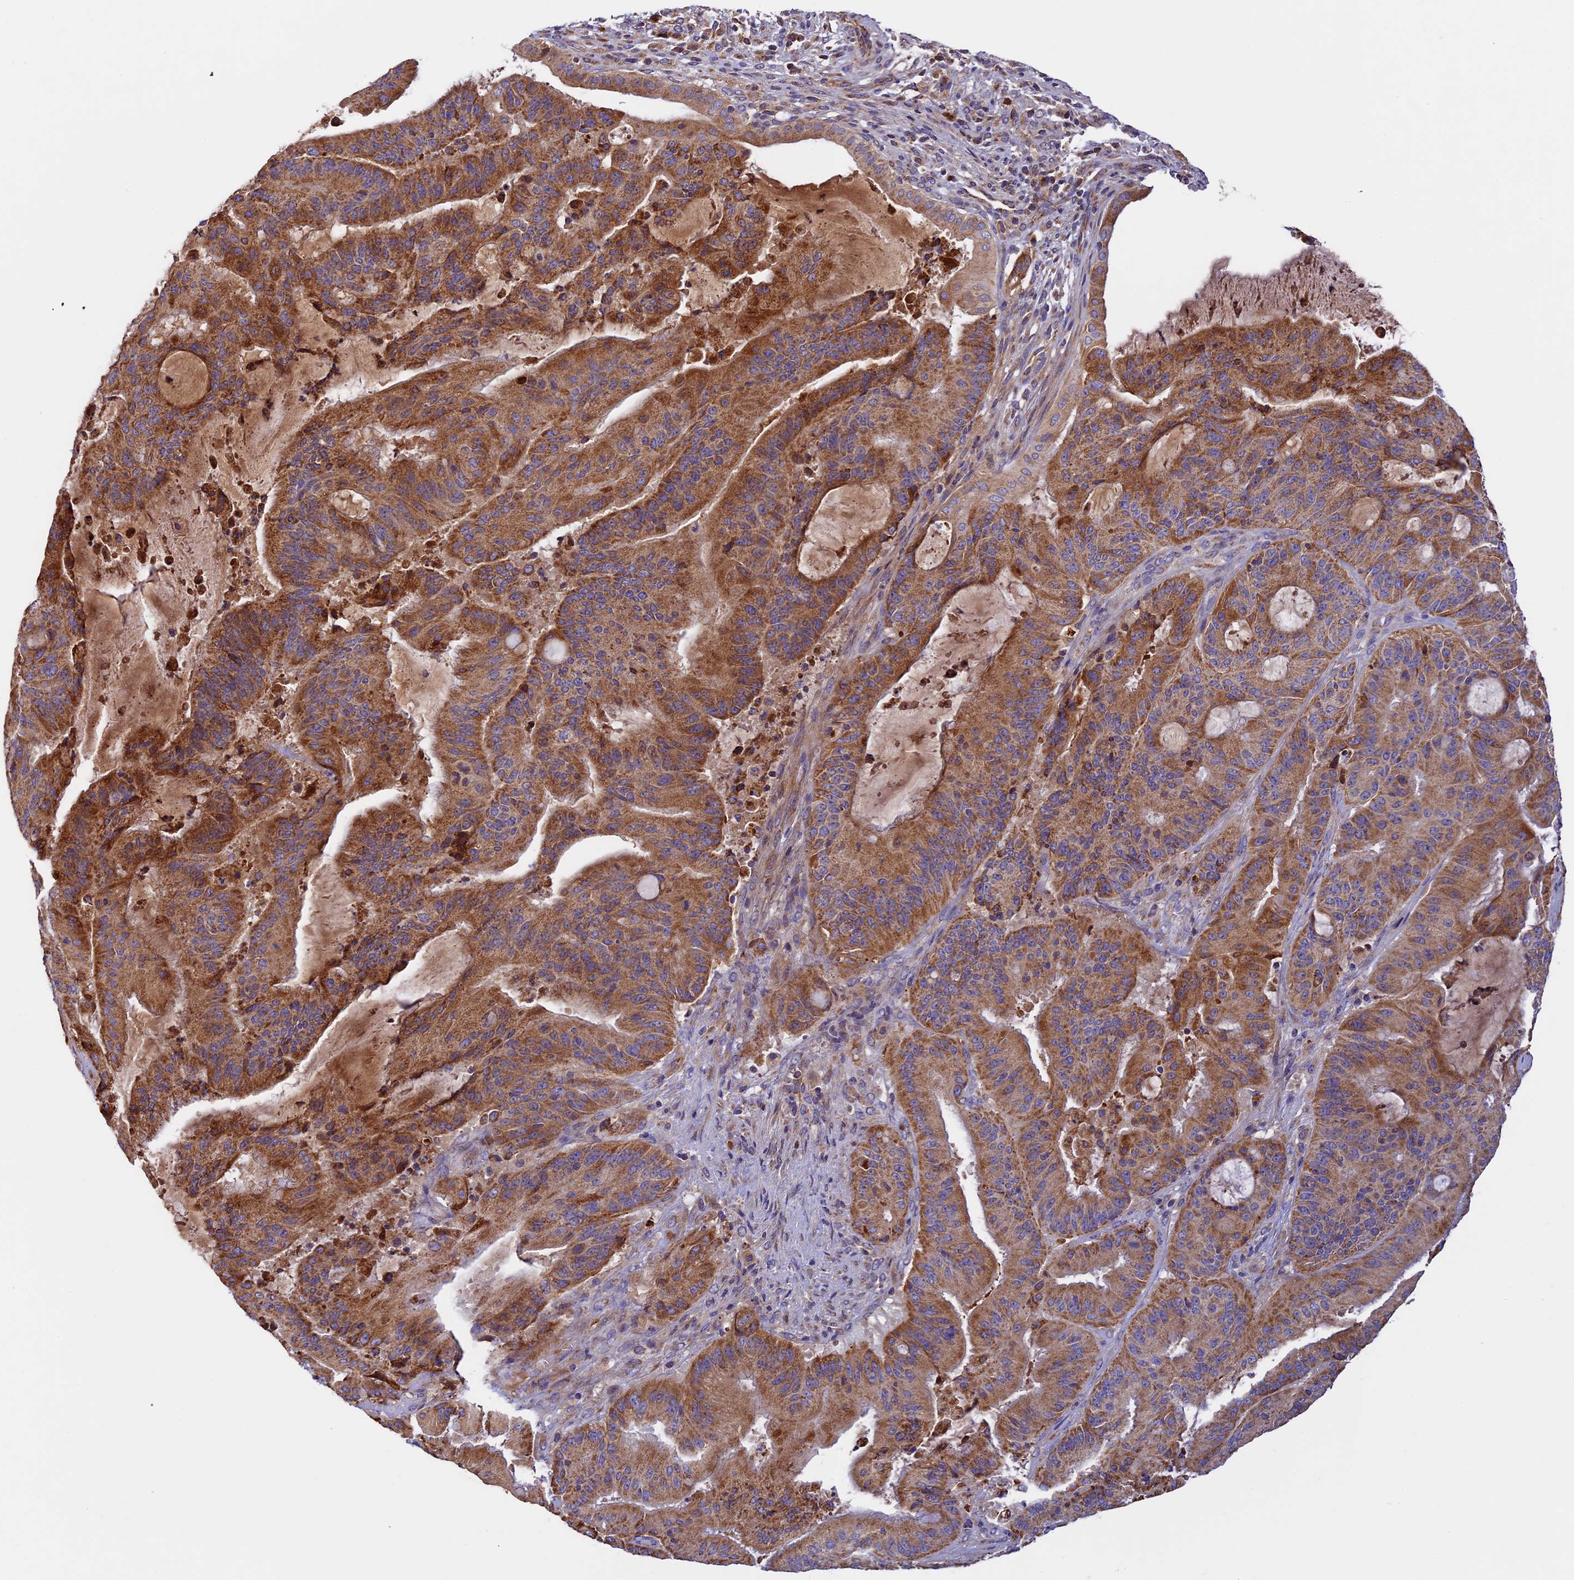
{"staining": {"intensity": "strong", "quantity": ">75%", "location": "cytoplasmic/membranous"}, "tissue": "liver cancer", "cell_type": "Tumor cells", "image_type": "cancer", "snomed": [{"axis": "morphology", "description": "Normal tissue, NOS"}, {"axis": "morphology", "description": "Cholangiocarcinoma"}, {"axis": "topography", "description": "Liver"}, {"axis": "topography", "description": "Peripheral nerve tissue"}], "caption": "Immunohistochemistry (IHC) (DAB (3,3'-diaminobenzidine)) staining of human liver cancer (cholangiocarcinoma) shows strong cytoplasmic/membranous protein staining in approximately >75% of tumor cells. (DAB (3,3'-diaminobenzidine) IHC, brown staining for protein, blue staining for nuclei).", "gene": "OCEL1", "patient": {"sex": "female", "age": 73}}